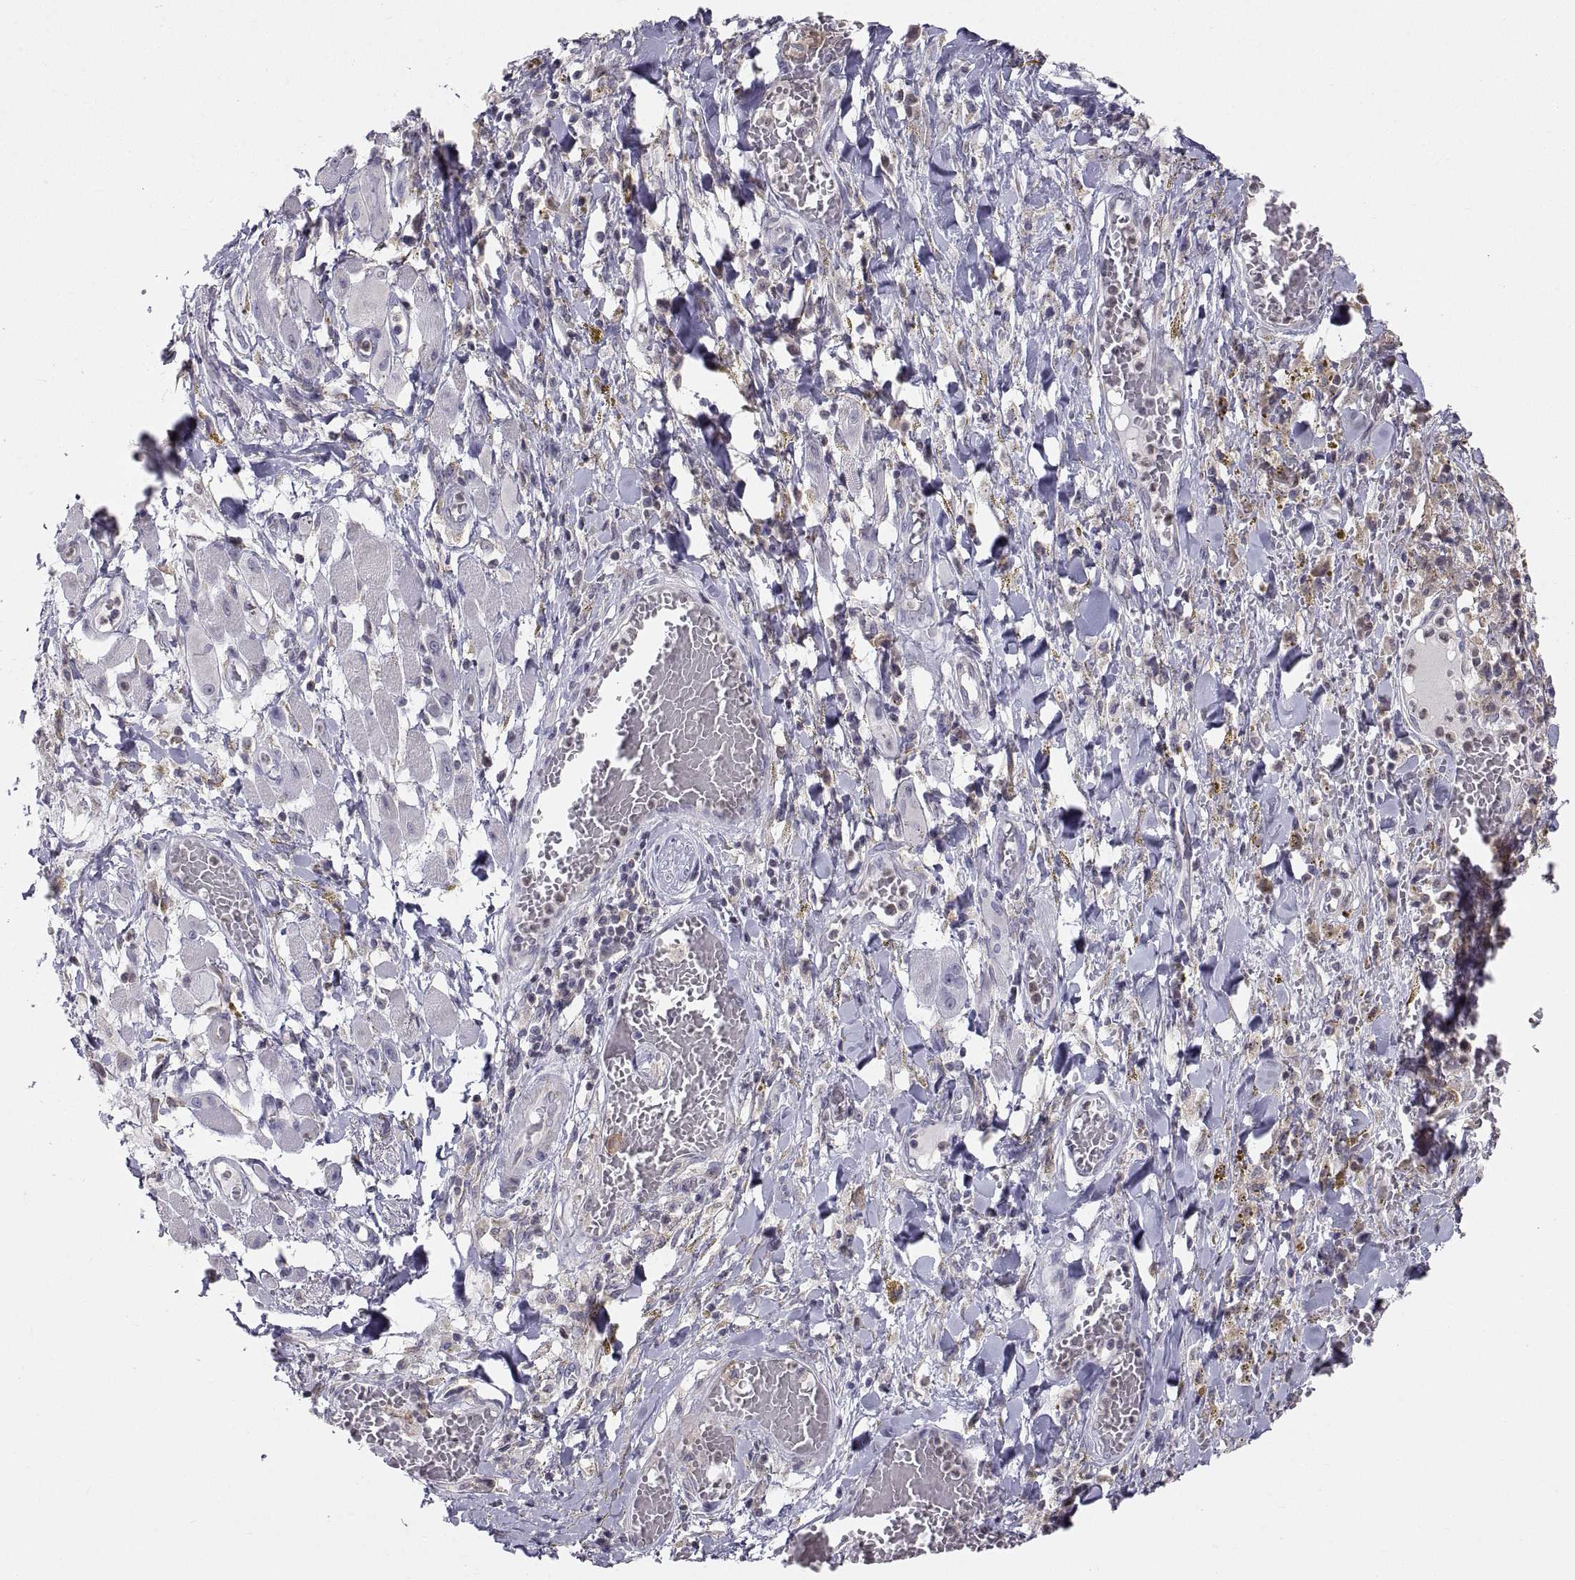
{"staining": {"intensity": "negative", "quantity": "none", "location": "none"}, "tissue": "melanoma", "cell_type": "Tumor cells", "image_type": "cancer", "snomed": [{"axis": "morphology", "description": "Malignant melanoma, NOS"}, {"axis": "topography", "description": "Skin"}], "caption": "Tumor cells are negative for protein expression in human melanoma.", "gene": "ERO1A", "patient": {"sex": "female", "age": 91}}